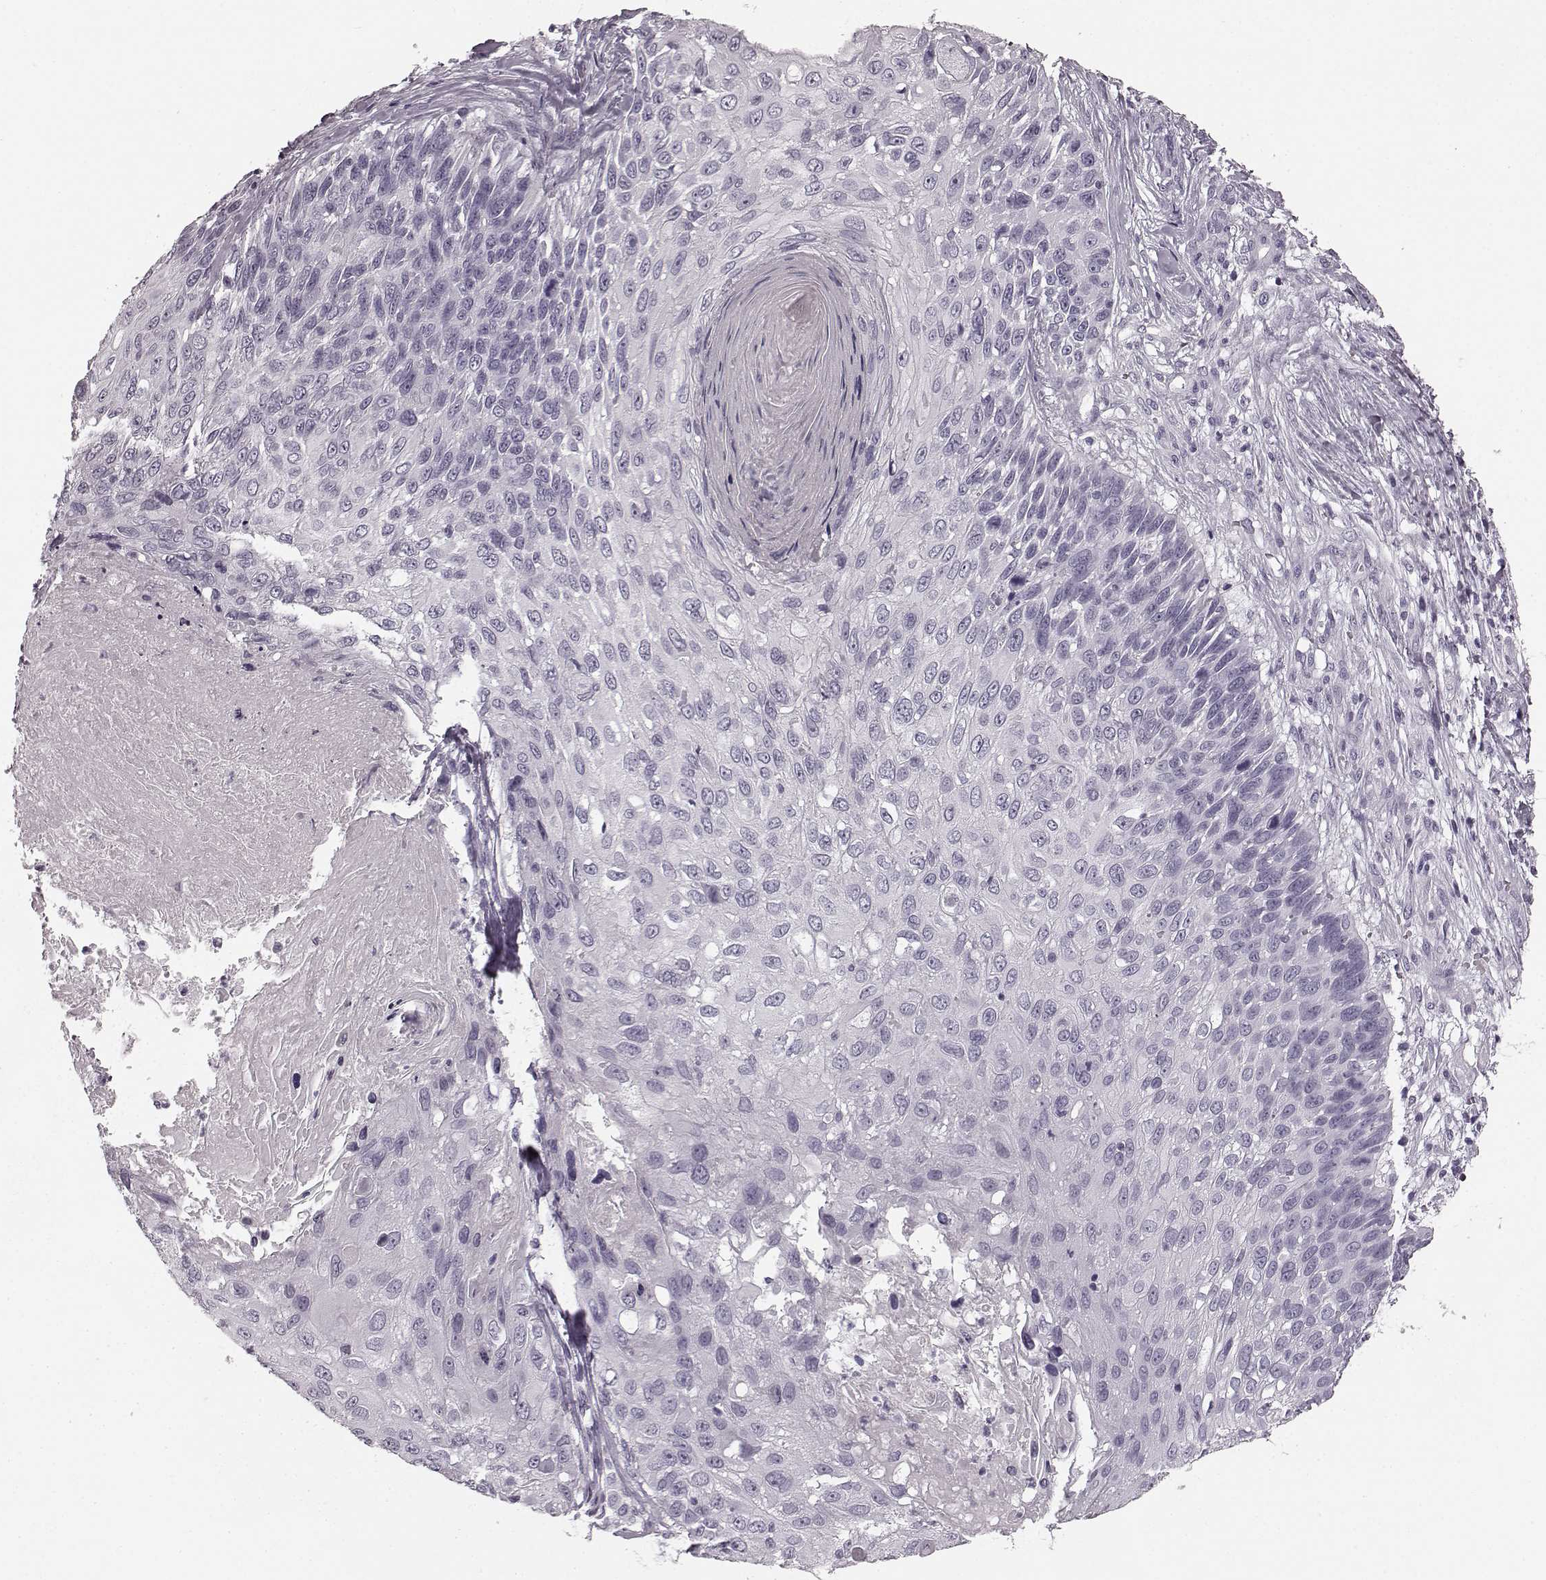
{"staining": {"intensity": "negative", "quantity": "none", "location": "none"}, "tissue": "skin cancer", "cell_type": "Tumor cells", "image_type": "cancer", "snomed": [{"axis": "morphology", "description": "Squamous cell carcinoma, NOS"}, {"axis": "topography", "description": "Skin"}], "caption": "Photomicrograph shows no protein positivity in tumor cells of squamous cell carcinoma (skin) tissue.", "gene": "TMPRSS15", "patient": {"sex": "male", "age": 92}}